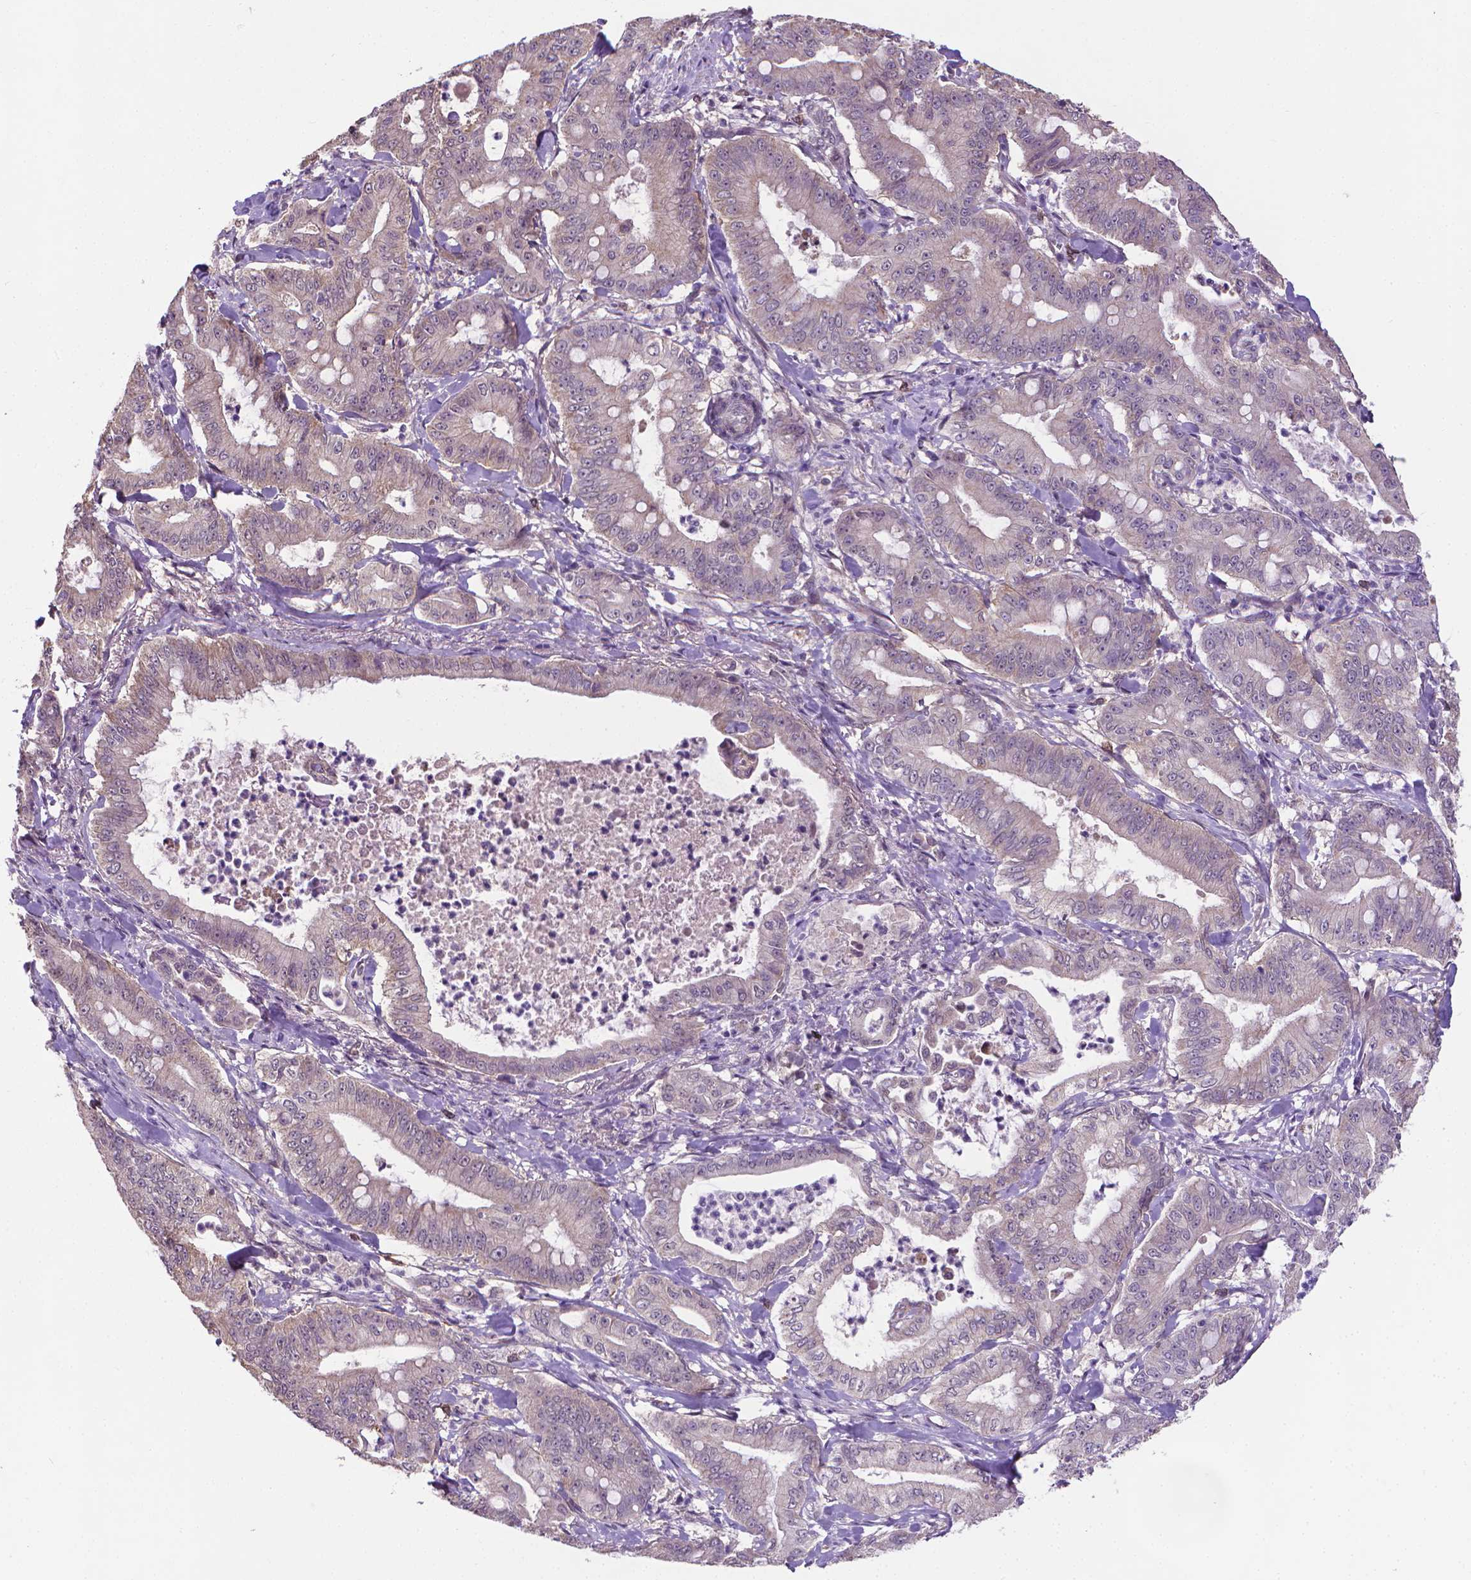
{"staining": {"intensity": "negative", "quantity": "none", "location": "none"}, "tissue": "pancreatic cancer", "cell_type": "Tumor cells", "image_type": "cancer", "snomed": [{"axis": "morphology", "description": "Adenocarcinoma, NOS"}, {"axis": "topography", "description": "Pancreas"}], "caption": "DAB (3,3'-diaminobenzidine) immunohistochemical staining of human pancreatic cancer (adenocarcinoma) shows no significant positivity in tumor cells. (Immunohistochemistry (ihc), brightfield microscopy, high magnification).", "gene": "GPR63", "patient": {"sex": "male", "age": 71}}